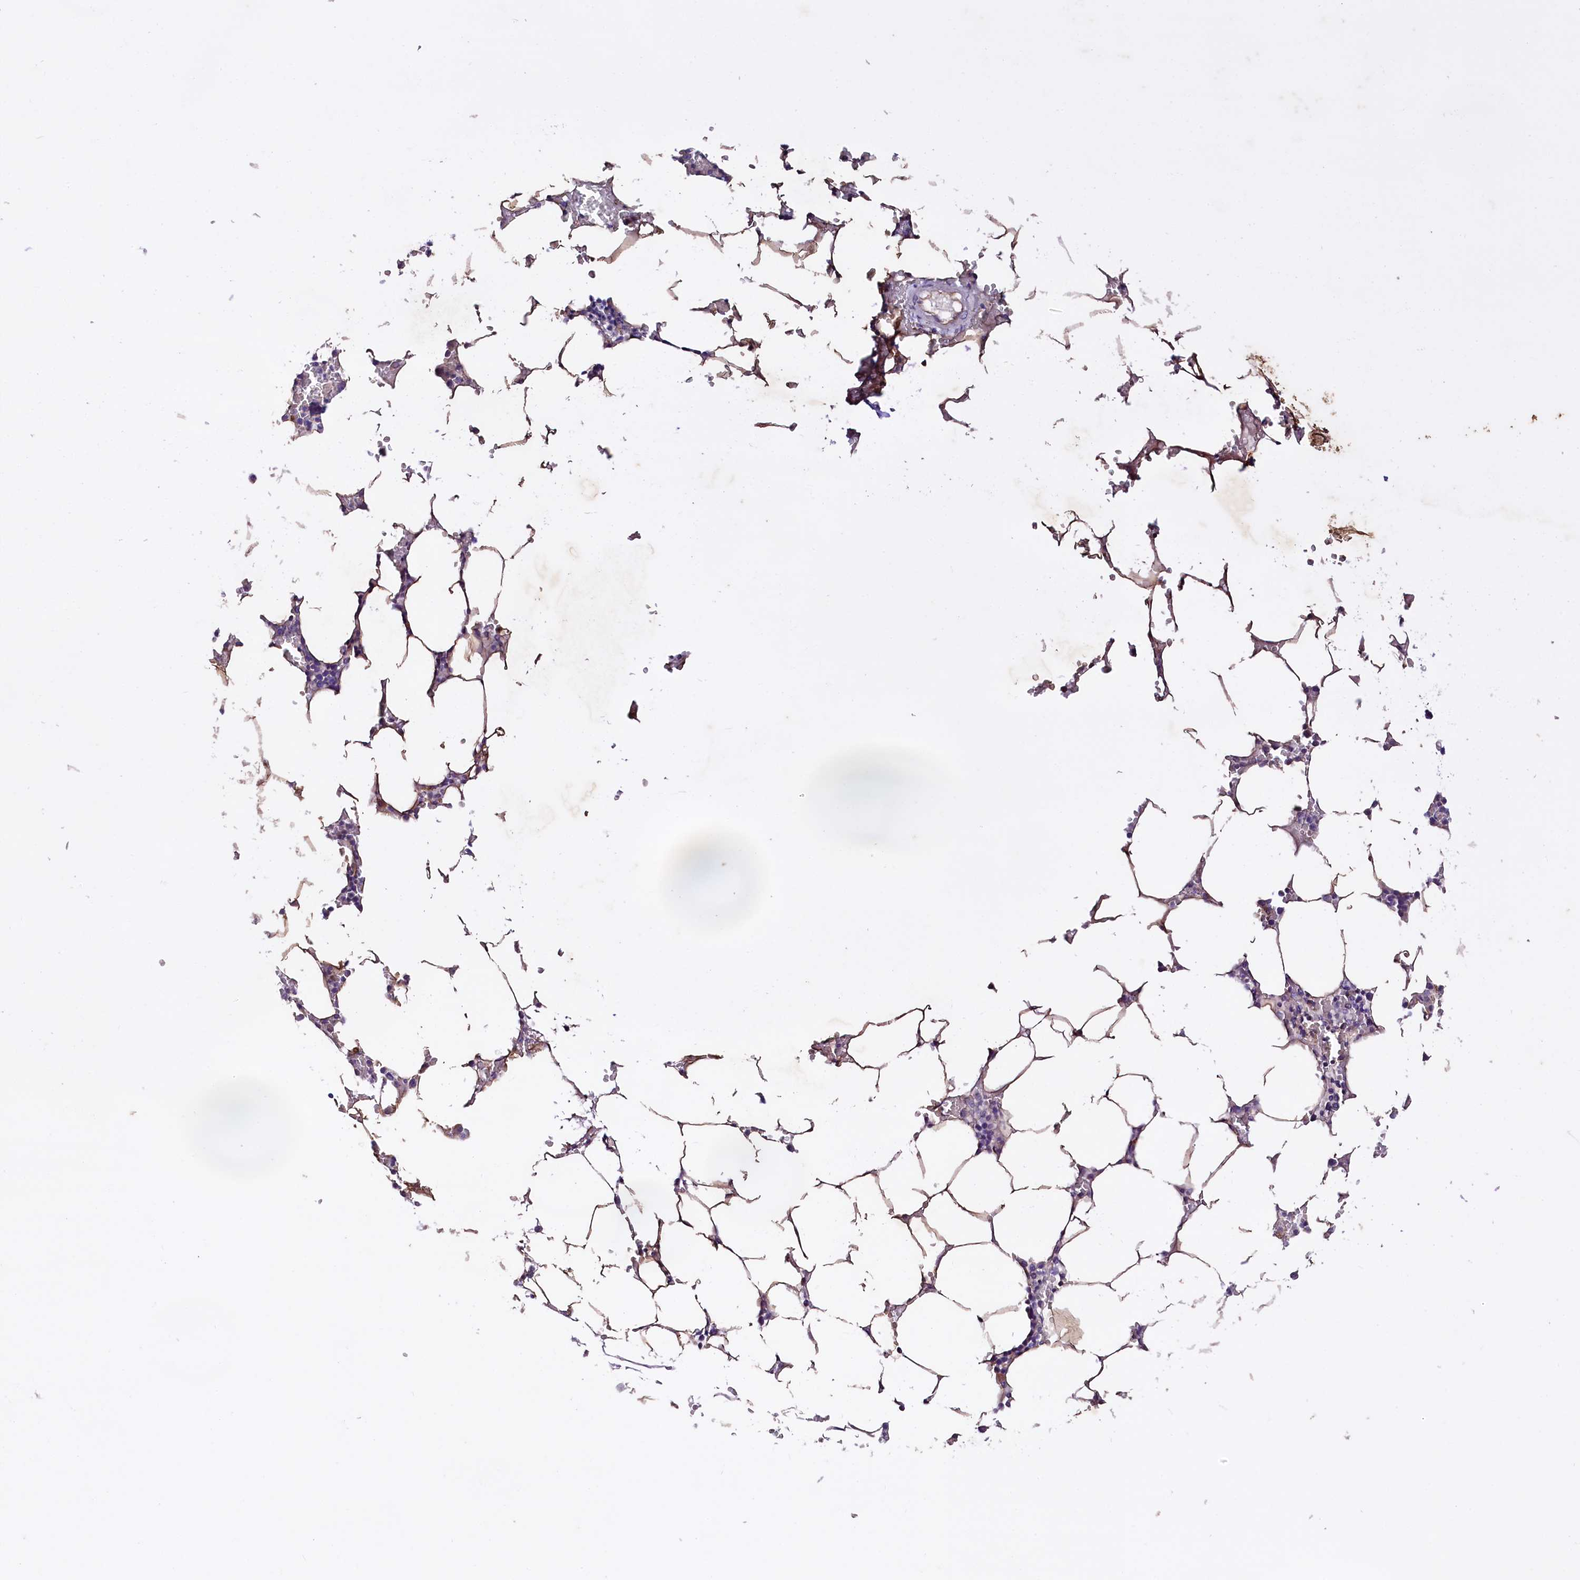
{"staining": {"intensity": "negative", "quantity": "none", "location": "none"}, "tissue": "bone marrow", "cell_type": "Hematopoietic cells", "image_type": "normal", "snomed": [{"axis": "morphology", "description": "Normal tissue, NOS"}, {"axis": "topography", "description": "Bone marrow"}], "caption": "Immunohistochemical staining of normal bone marrow reveals no significant staining in hematopoietic cells.", "gene": "SLC7A1", "patient": {"sex": "male", "age": 70}}